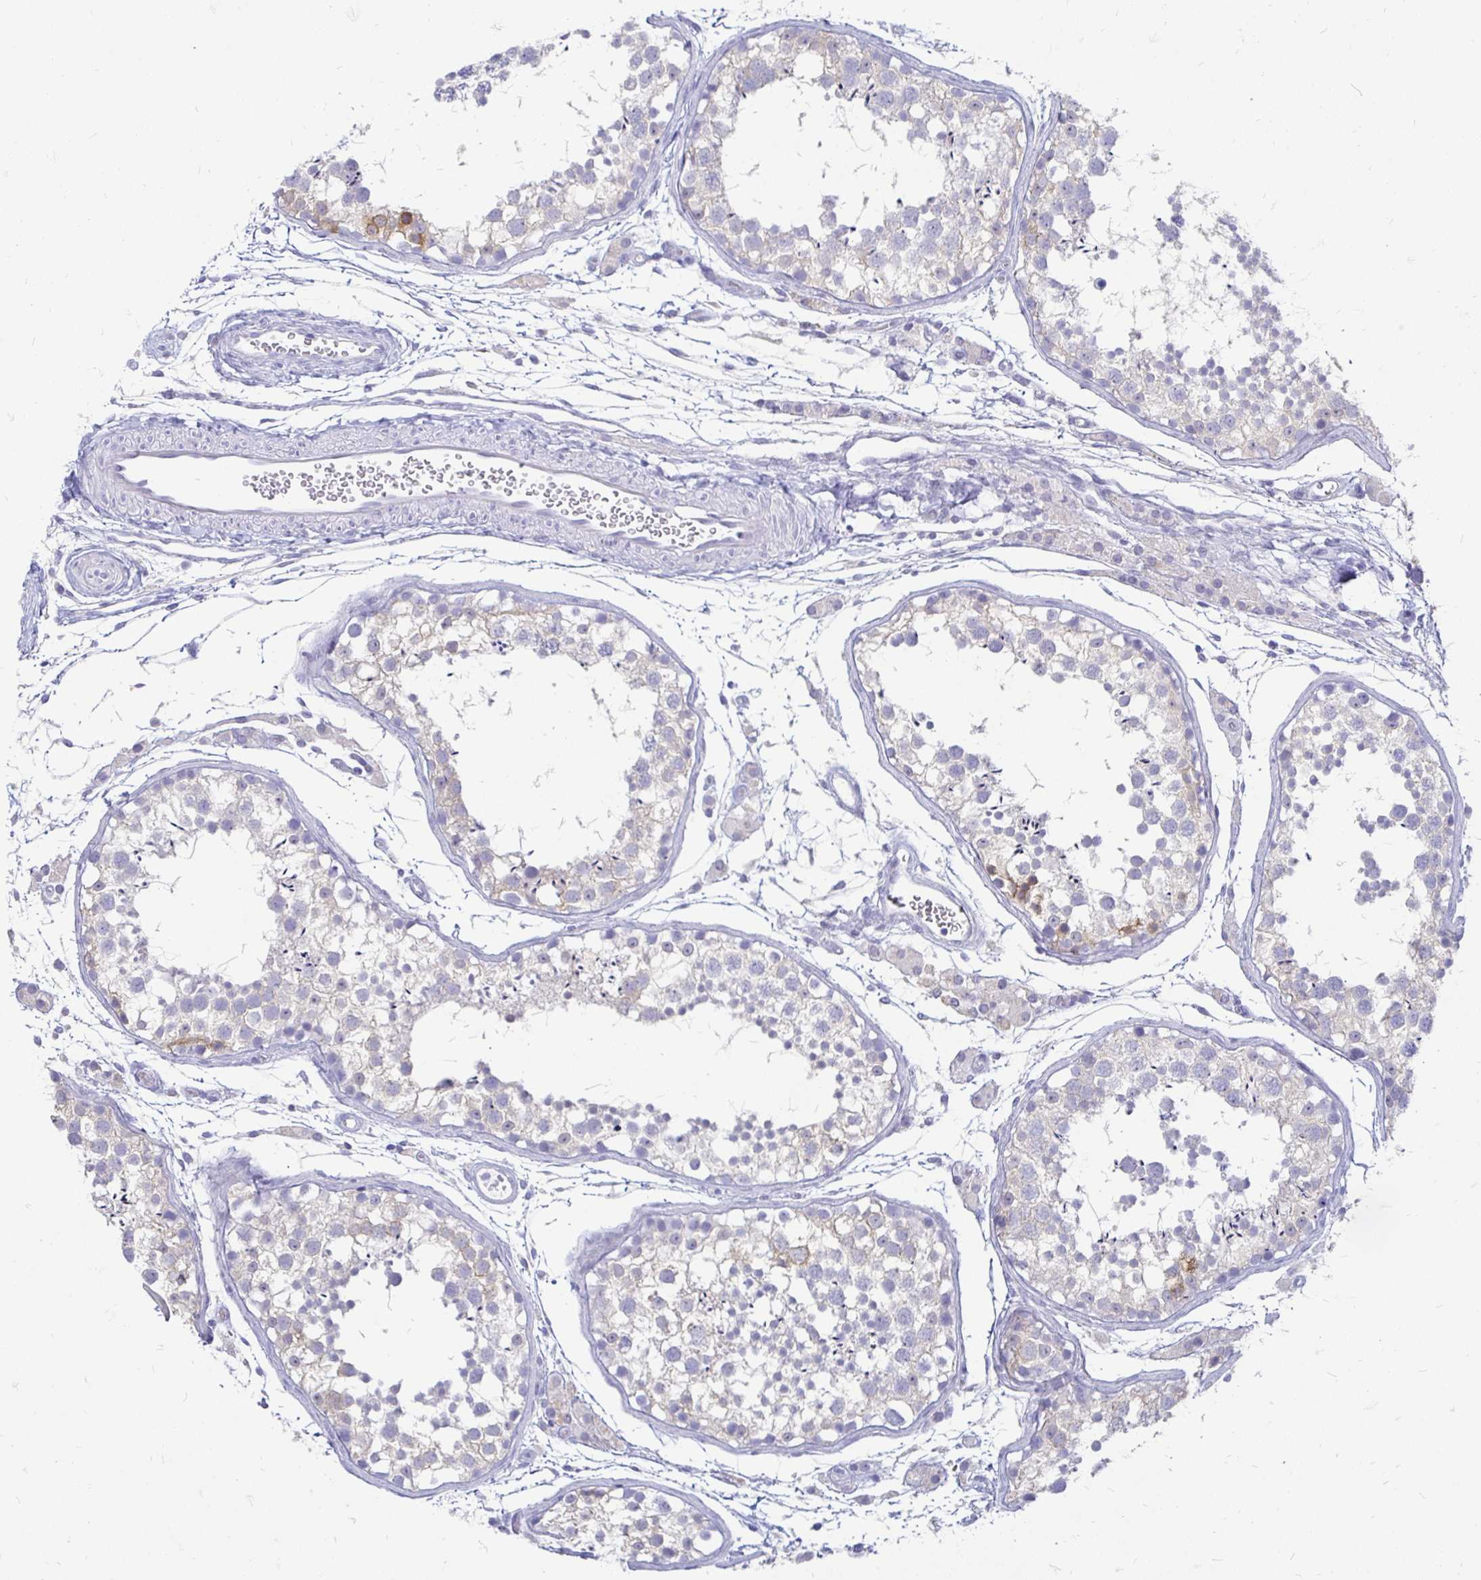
{"staining": {"intensity": "moderate", "quantity": "<25%", "location": "cytoplasmic/membranous"}, "tissue": "testis", "cell_type": "Cells in seminiferous ducts", "image_type": "normal", "snomed": [{"axis": "morphology", "description": "Normal tissue, NOS"}, {"axis": "morphology", "description": "Seminoma, NOS"}, {"axis": "topography", "description": "Testis"}], "caption": "Cells in seminiferous ducts reveal low levels of moderate cytoplasmic/membranous positivity in about <25% of cells in unremarkable testis.", "gene": "PEG10", "patient": {"sex": "male", "age": 29}}